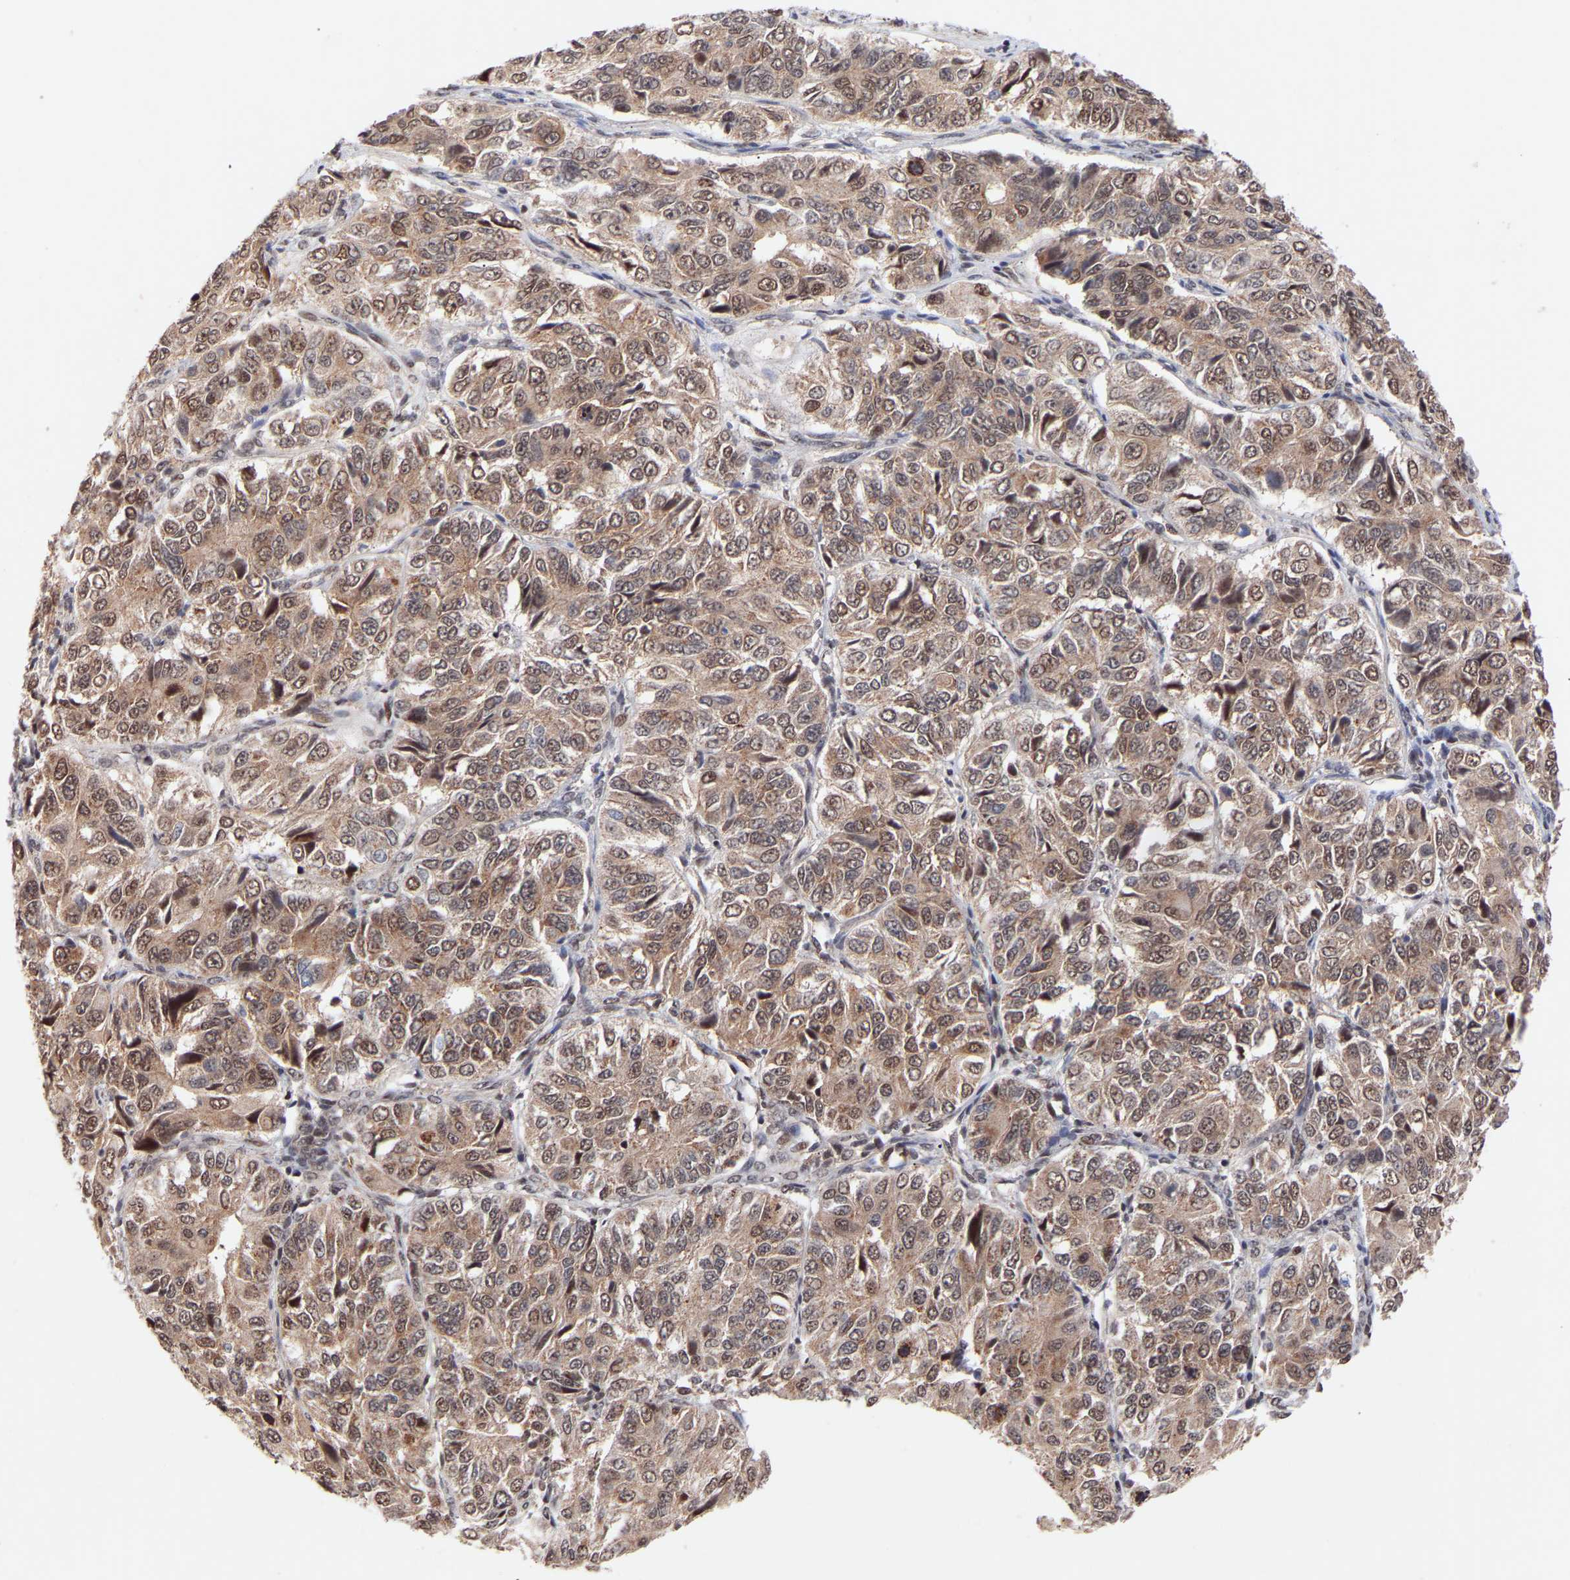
{"staining": {"intensity": "moderate", "quantity": ">75%", "location": "cytoplasmic/membranous,nuclear"}, "tissue": "ovarian cancer", "cell_type": "Tumor cells", "image_type": "cancer", "snomed": [{"axis": "morphology", "description": "Carcinoma, endometroid"}, {"axis": "topography", "description": "Ovary"}], "caption": "Ovarian cancer tissue exhibits moderate cytoplasmic/membranous and nuclear positivity in approximately >75% of tumor cells, visualized by immunohistochemistry.", "gene": "PDLIM5", "patient": {"sex": "female", "age": 51}}